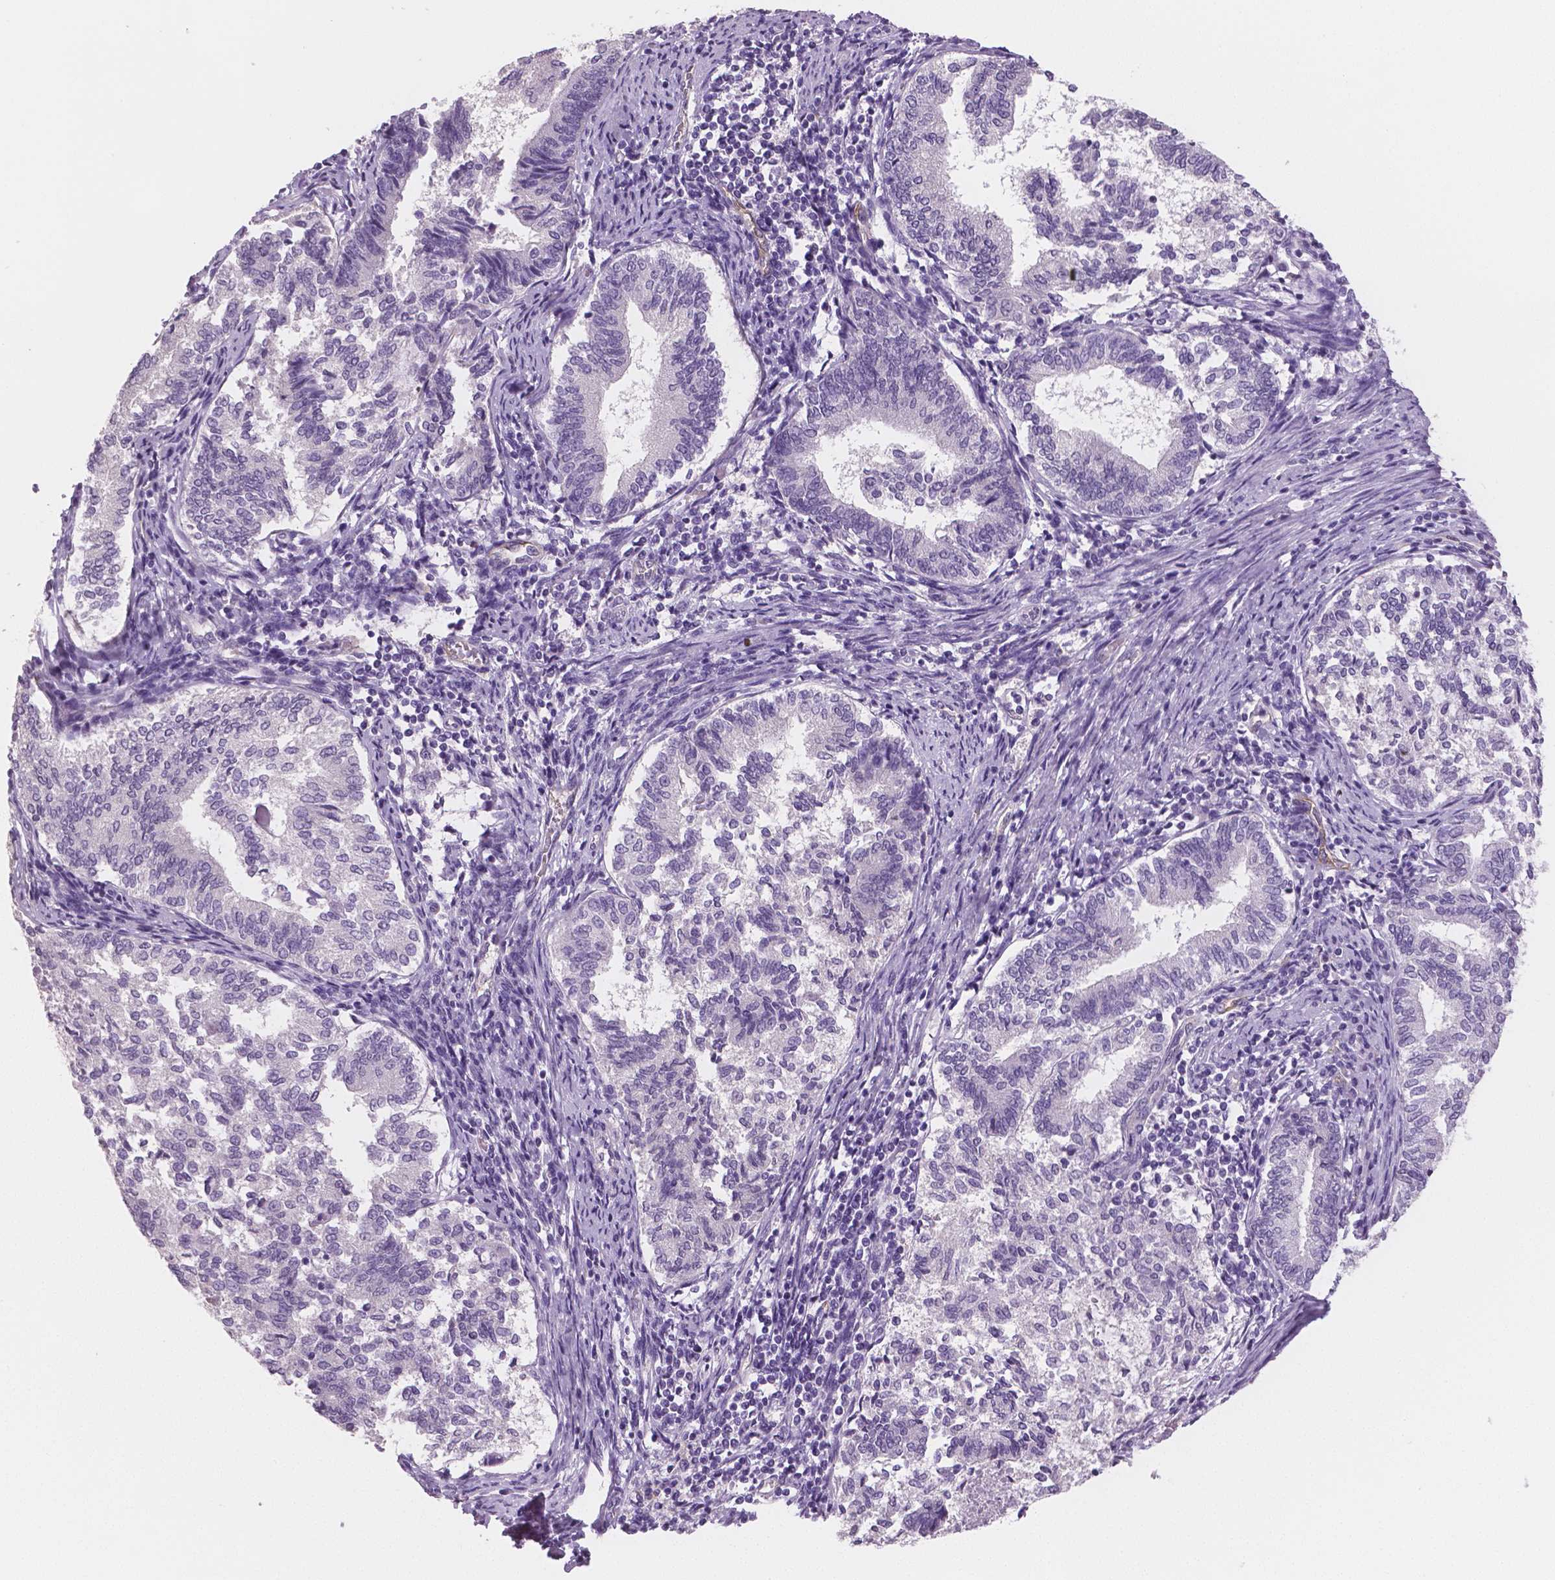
{"staining": {"intensity": "negative", "quantity": "none", "location": "none"}, "tissue": "endometrial cancer", "cell_type": "Tumor cells", "image_type": "cancer", "snomed": [{"axis": "morphology", "description": "Adenocarcinoma, NOS"}, {"axis": "topography", "description": "Endometrium"}], "caption": "DAB immunohistochemical staining of human endometrial adenocarcinoma displays no significant staining in tumor cells.", "gene": "TSPAN7", "patient": {"sex": "female", "age": 65}}